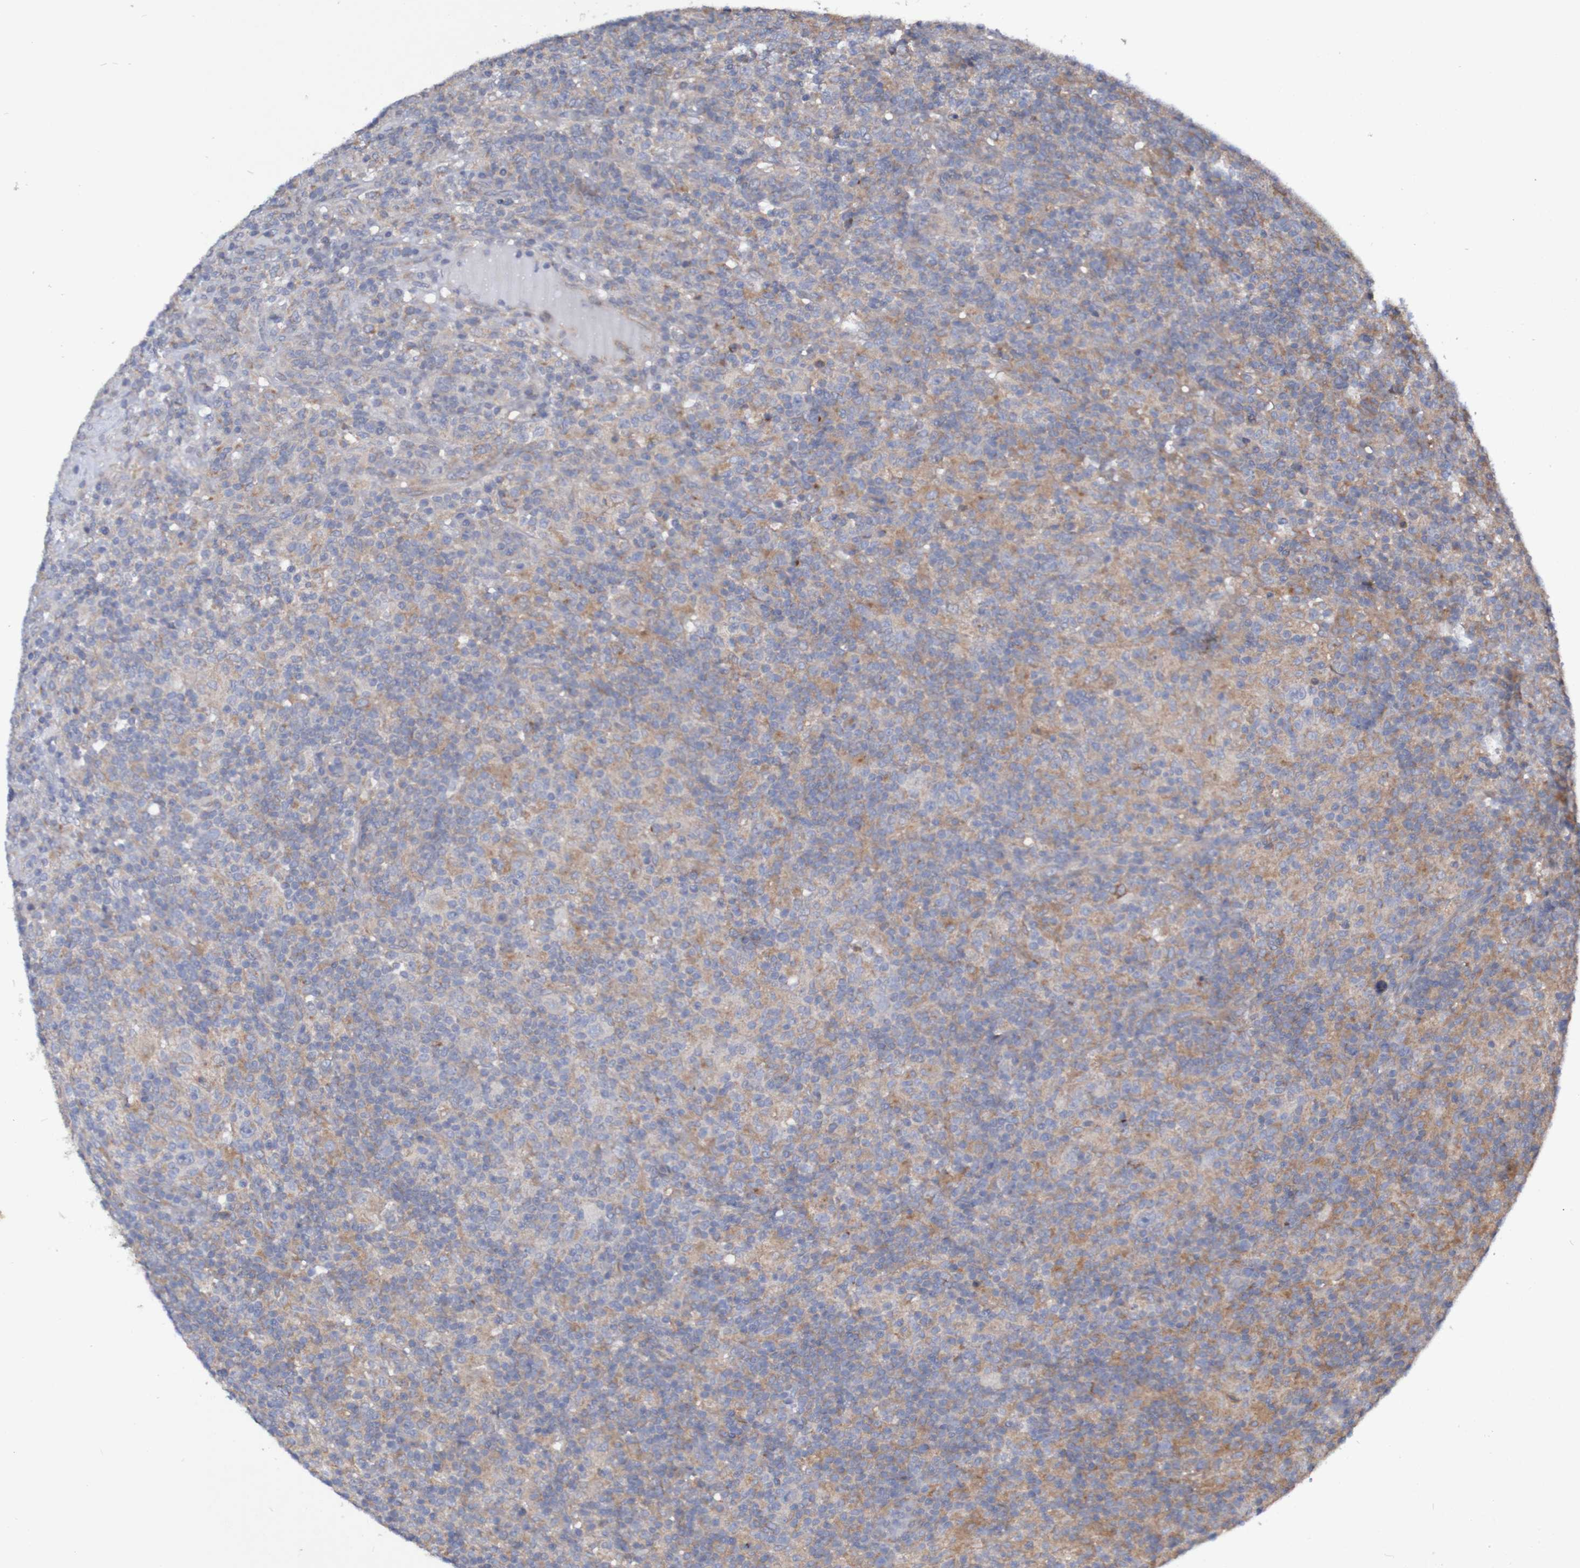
{"staining": {"intensity": "moderate", "quantity": "25%-75%", "location": "cytoplasmic/membranous"}, "tissue": "lymphoma", "cell_type": "Tumor cells", "image_type": "cancer", "snomed": [{"axis": "morphology", "description": "Hodgkin's disease, NOS"}, {"axis": "topography", "description": "Lymph node"}], "caption": "Lymphoma stained with immunohistochemistry shows moderate cytoplasmic/membranous expression in approximately 25%-75% of tumor cells. (DAB IHC with brightfield microscopy, high magnification).", "gene": "LMBRD2", "patient": {"sex": "male", "age": 70}}